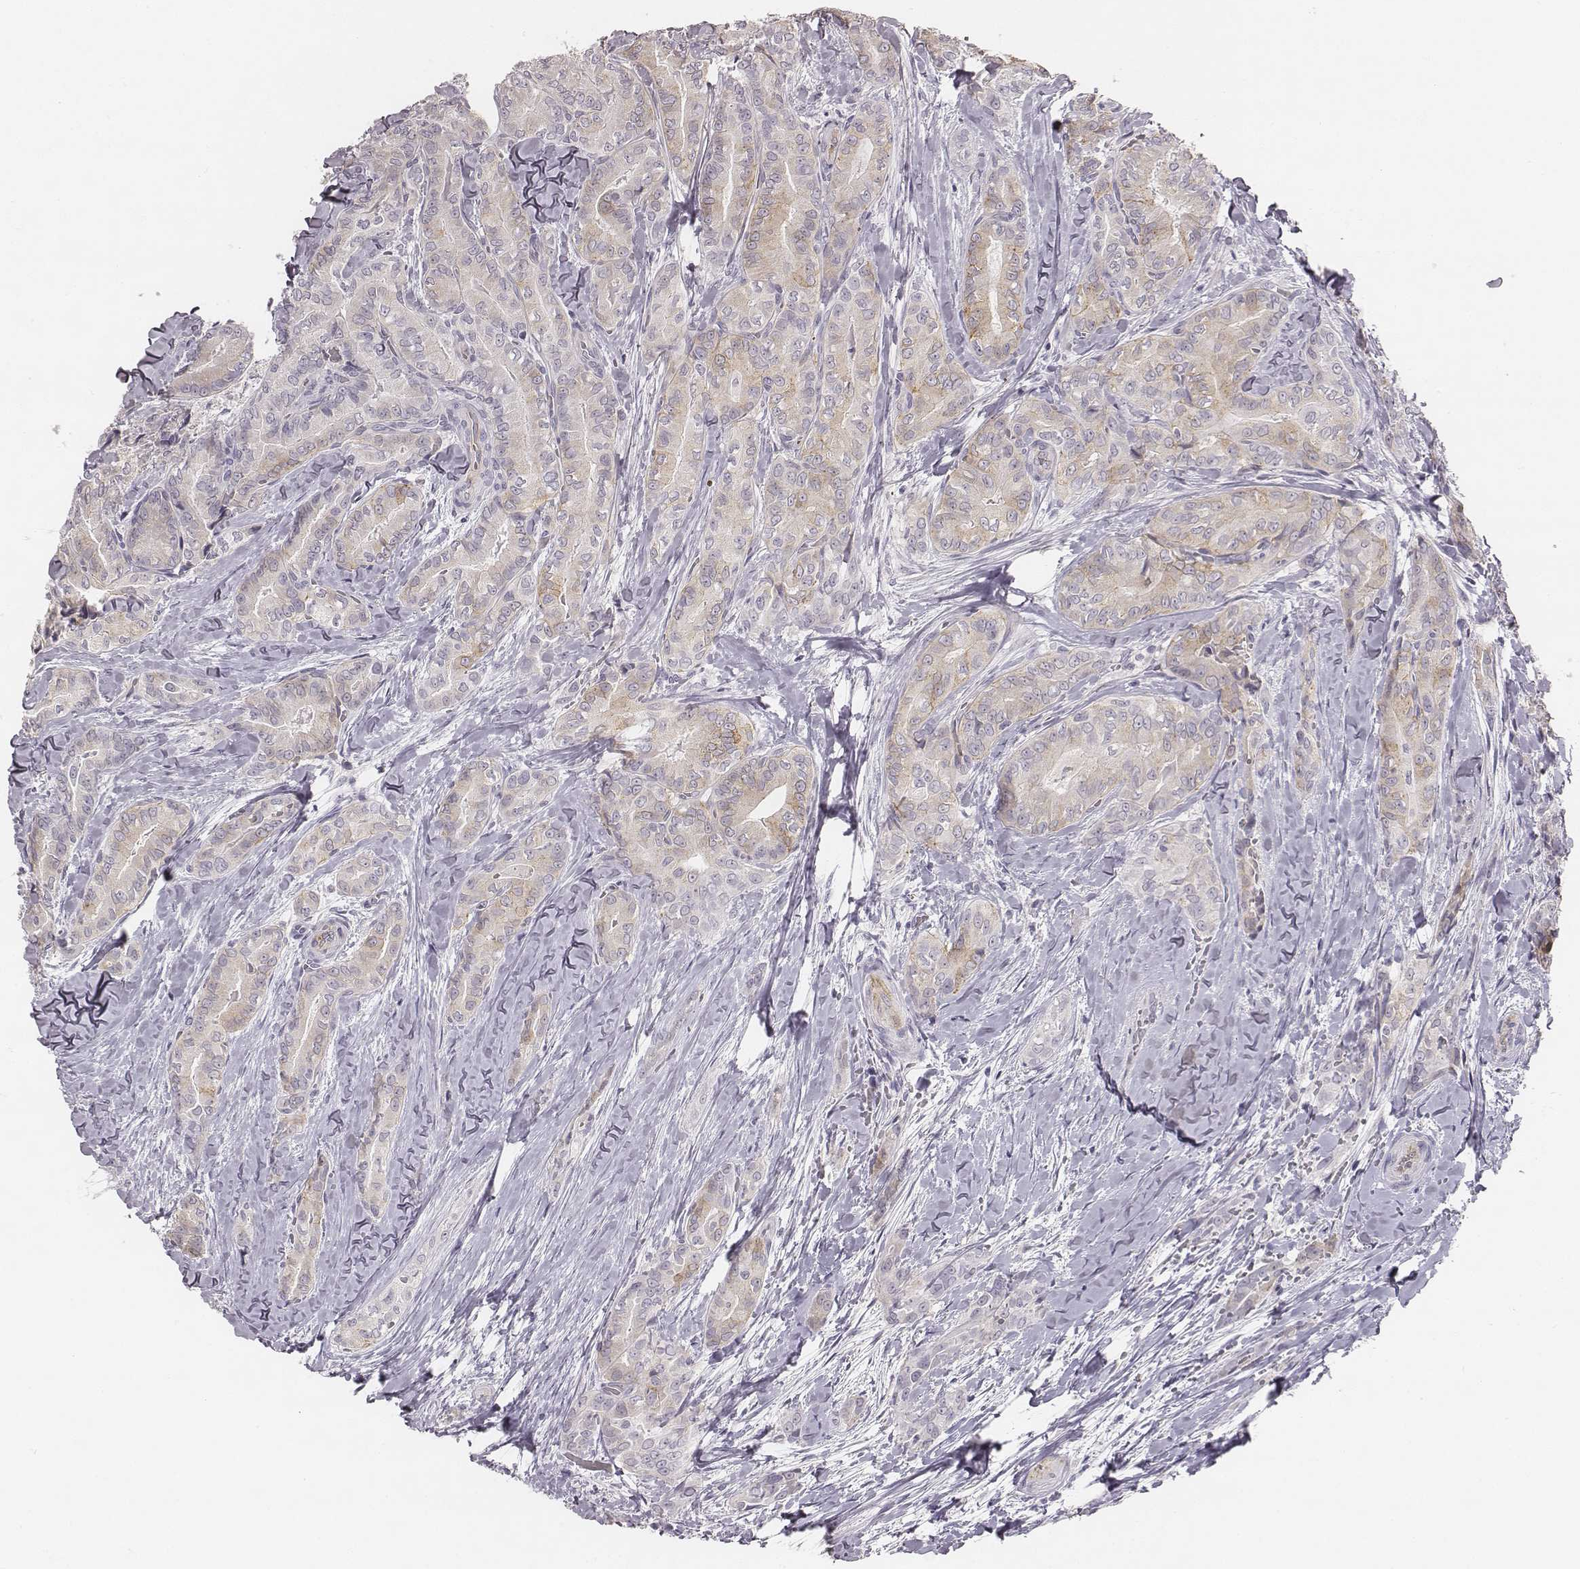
{"staining": {"intensity": "weak", "quantity": "25%-75%", "location": "cytoplasmic/membranous"}, "tissue": "thyroid cancer", "cell_type": "Tumor cells", "image_type": "cancer", "snomed": [{"axis": "morphology", "description": "Papillary adenocarcinoma, NOS"}, {"axis": "topography", "description": "Thyroid gland"}], "caption": "Protein staining demonstrates weak cytoplasmic/membranous expression in about 25%-75% of tumor cells in thyroid cancer. The protein is stained brown, and the nuclei are stained in blue (DAB IHC with brightfield microscopy, high magnification).", "gene": "KCNJ12", "patient": {"sex": "male", "age": 61}}